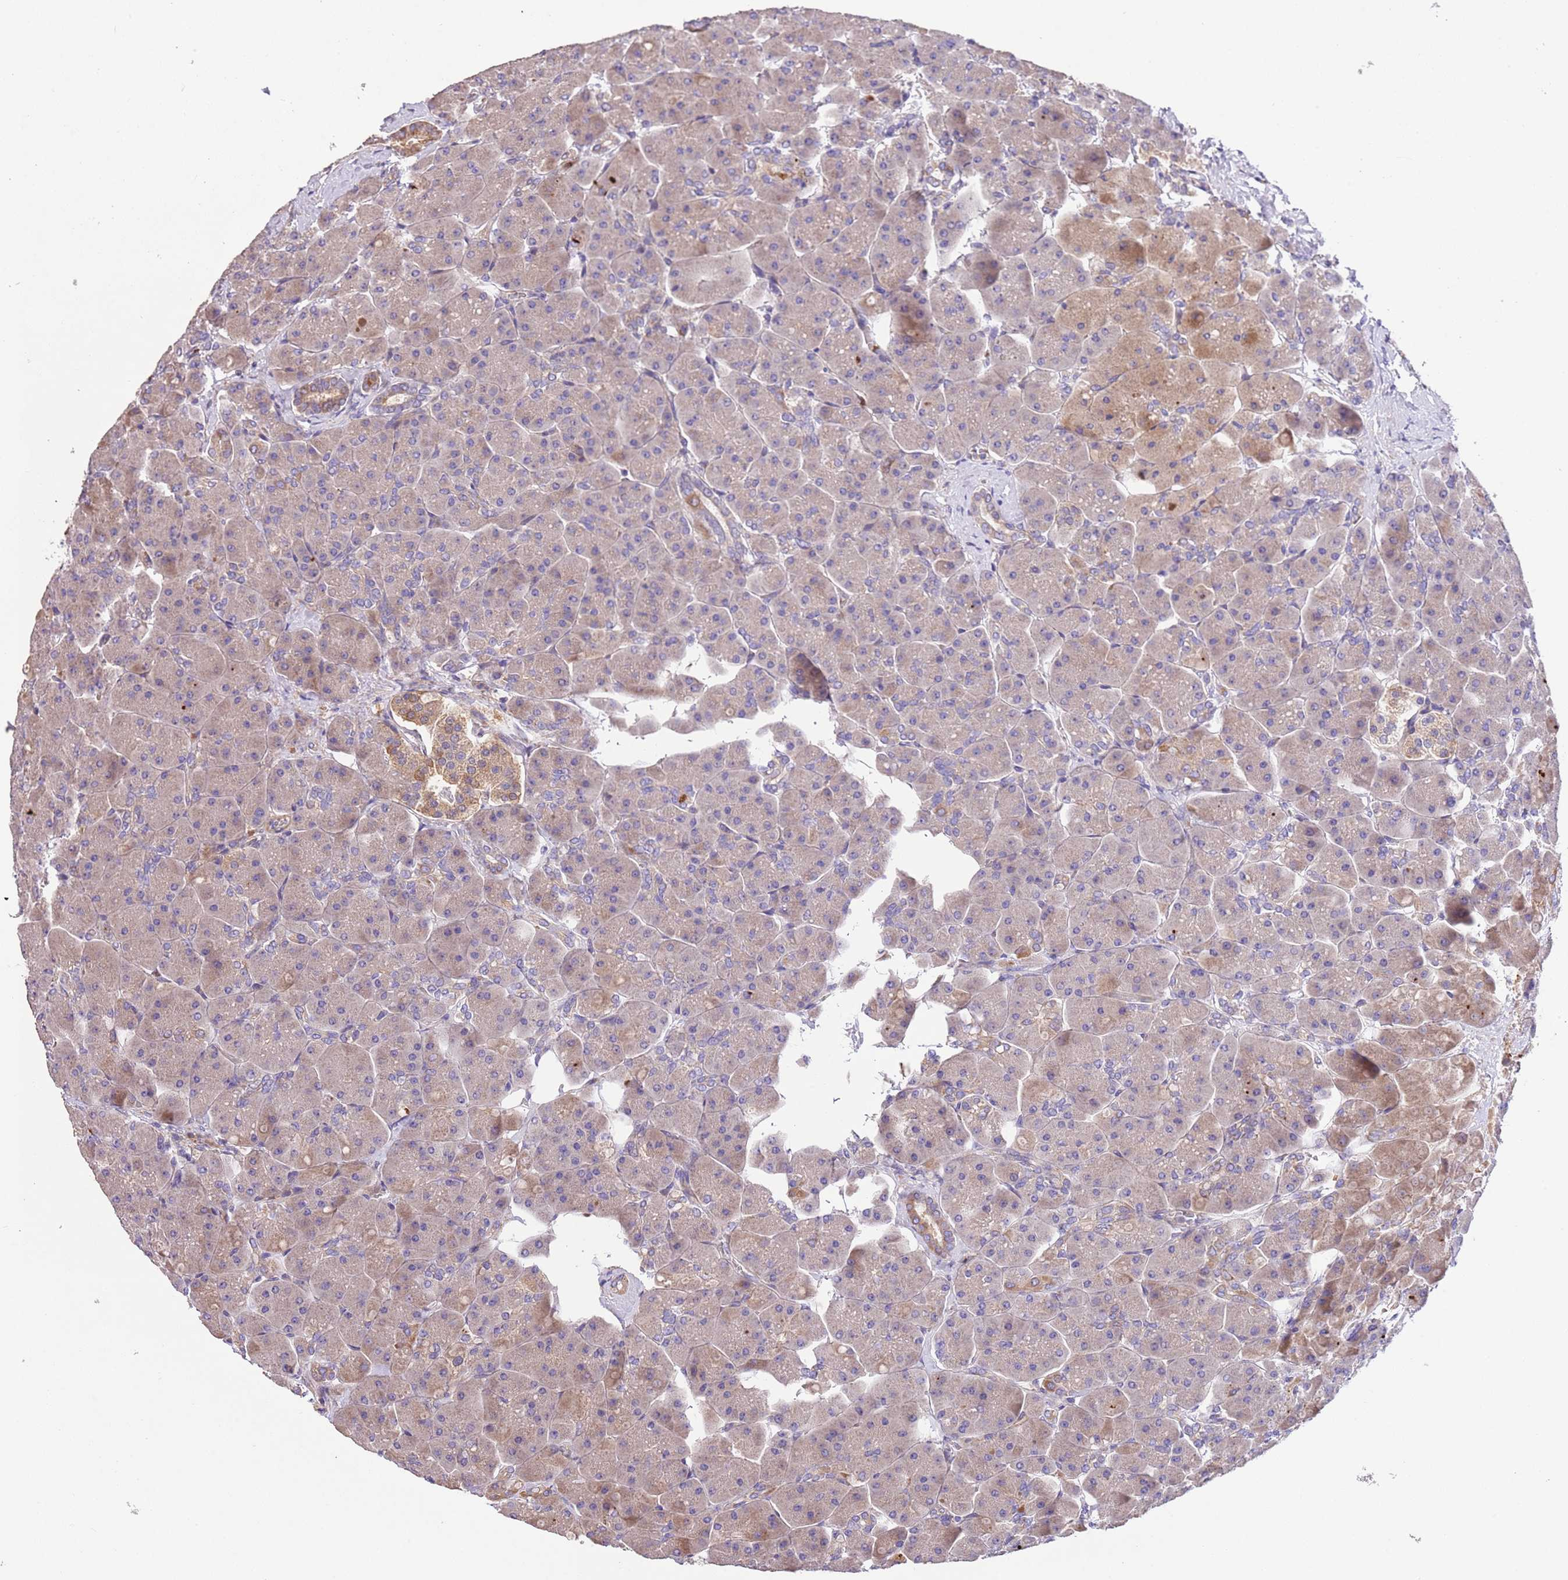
{"staining": {"intensity": "strong", "quantity": "<25%", "location": "cytoplasmic/membranous"}, "tissue": "pancreas", "cell_type": "Exocrine glandular cells", "image_type": "normal", "snomed": [{"axis": "morphology", "description": "Normal tissue, NOS"}, {"axis": "topography", "description": "Pancreas"}], "caption": "Immunohistochemical staining of normal human pancreas displays medium levels of strong cytoplasmic/membranous positivity in approximately <25% of exocrine glandular cells.", "gene": "PIGA", "patient": {"sex": "male", "age": 66}}